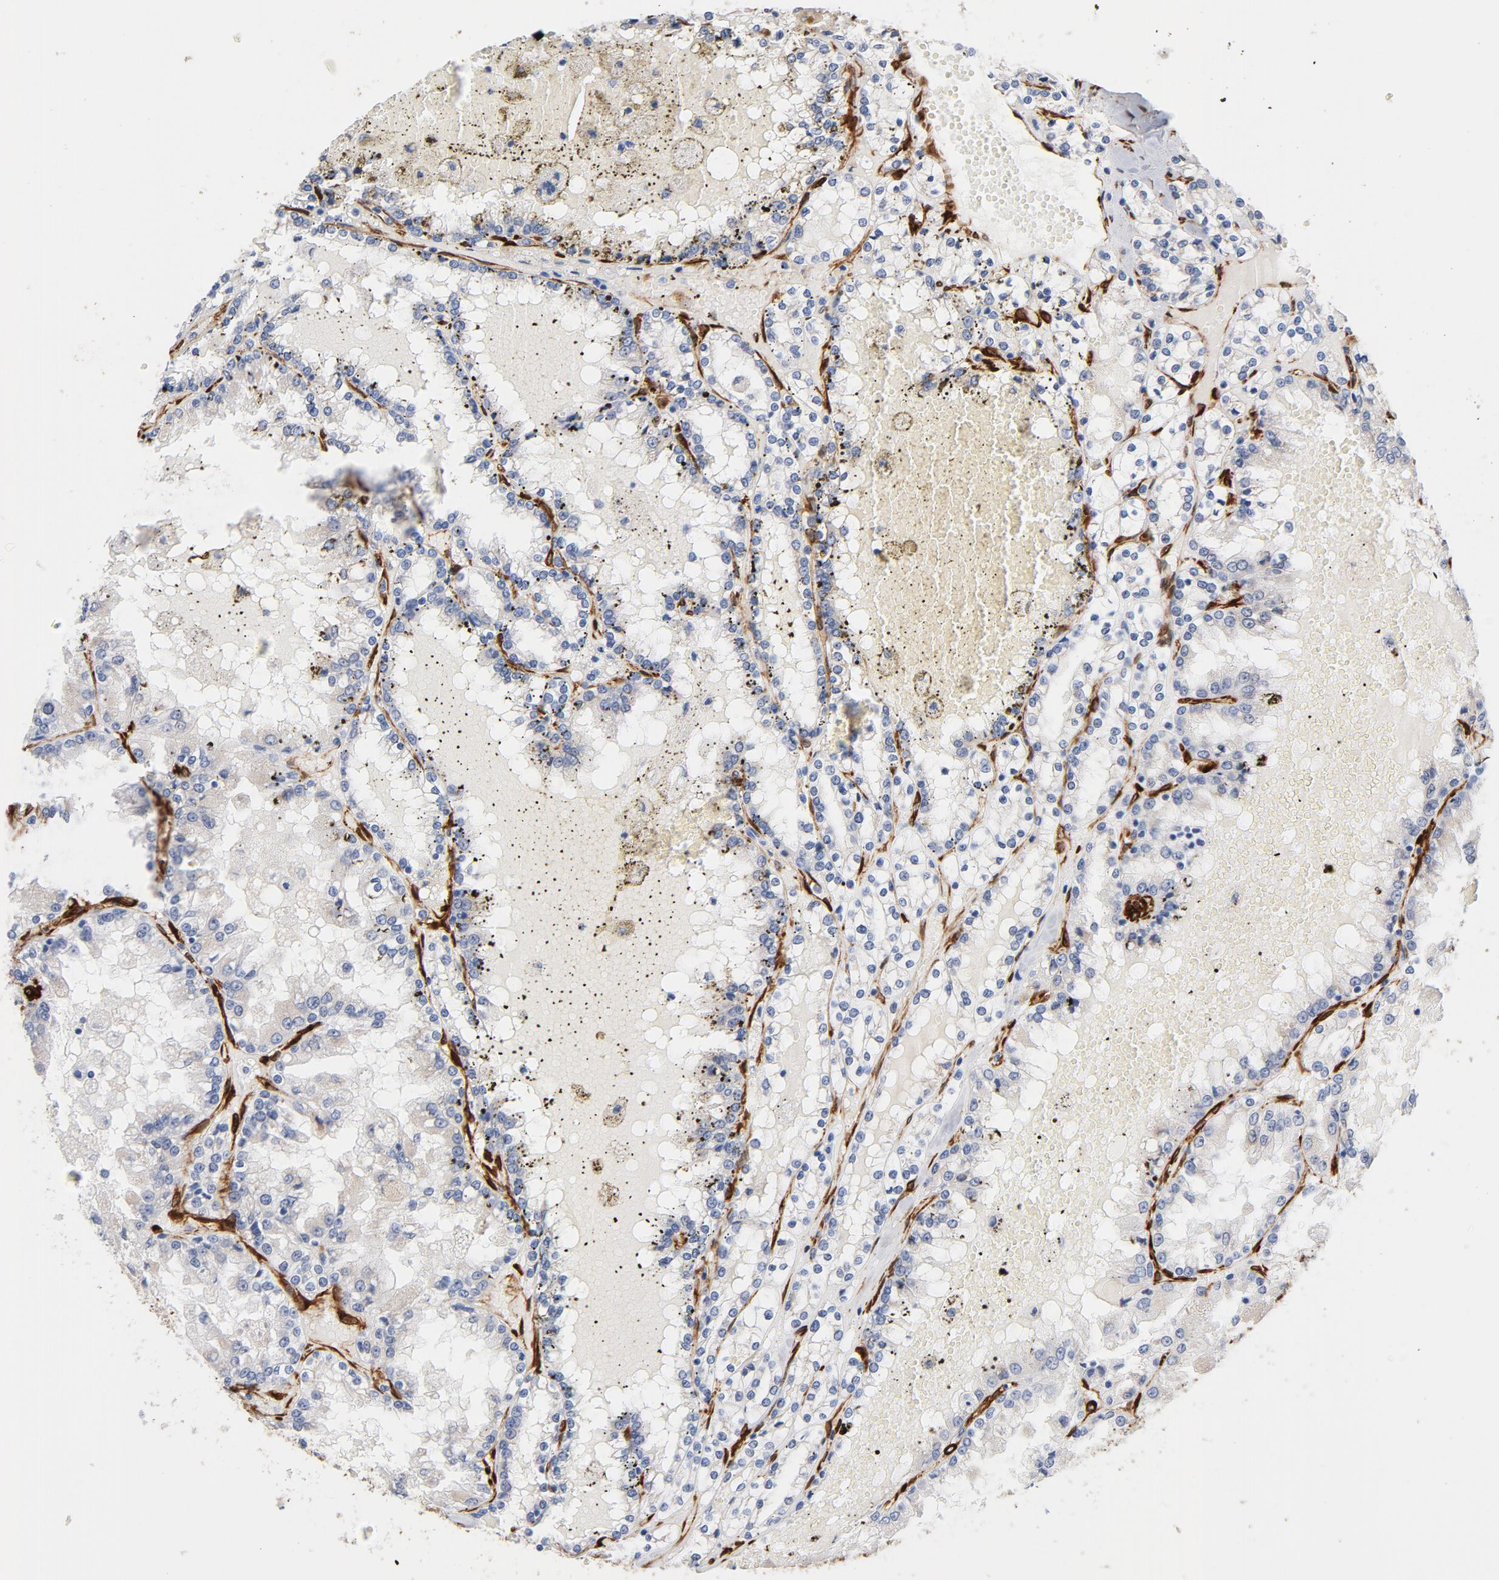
{"staining": {"intensity": "negative", "quantity": "none", "location": "none"}, "tissue": "renal cancer", "cell_type": "Tumor cells", "image_type": "cancer", "snomed": [{"axis": "morphology", "description": "Adenocarcinoma, NOS"}, {"axis": "topography", "description": "Kidney"}], "caption": "Immunohistochemistry (IHC) image of adenocarcinoma (renal) stained for a protein (brown), which exhibits no positivity in tumor cells.", "gene": "SERPINH1", "patient": {"sex": "female", "age": 56}}